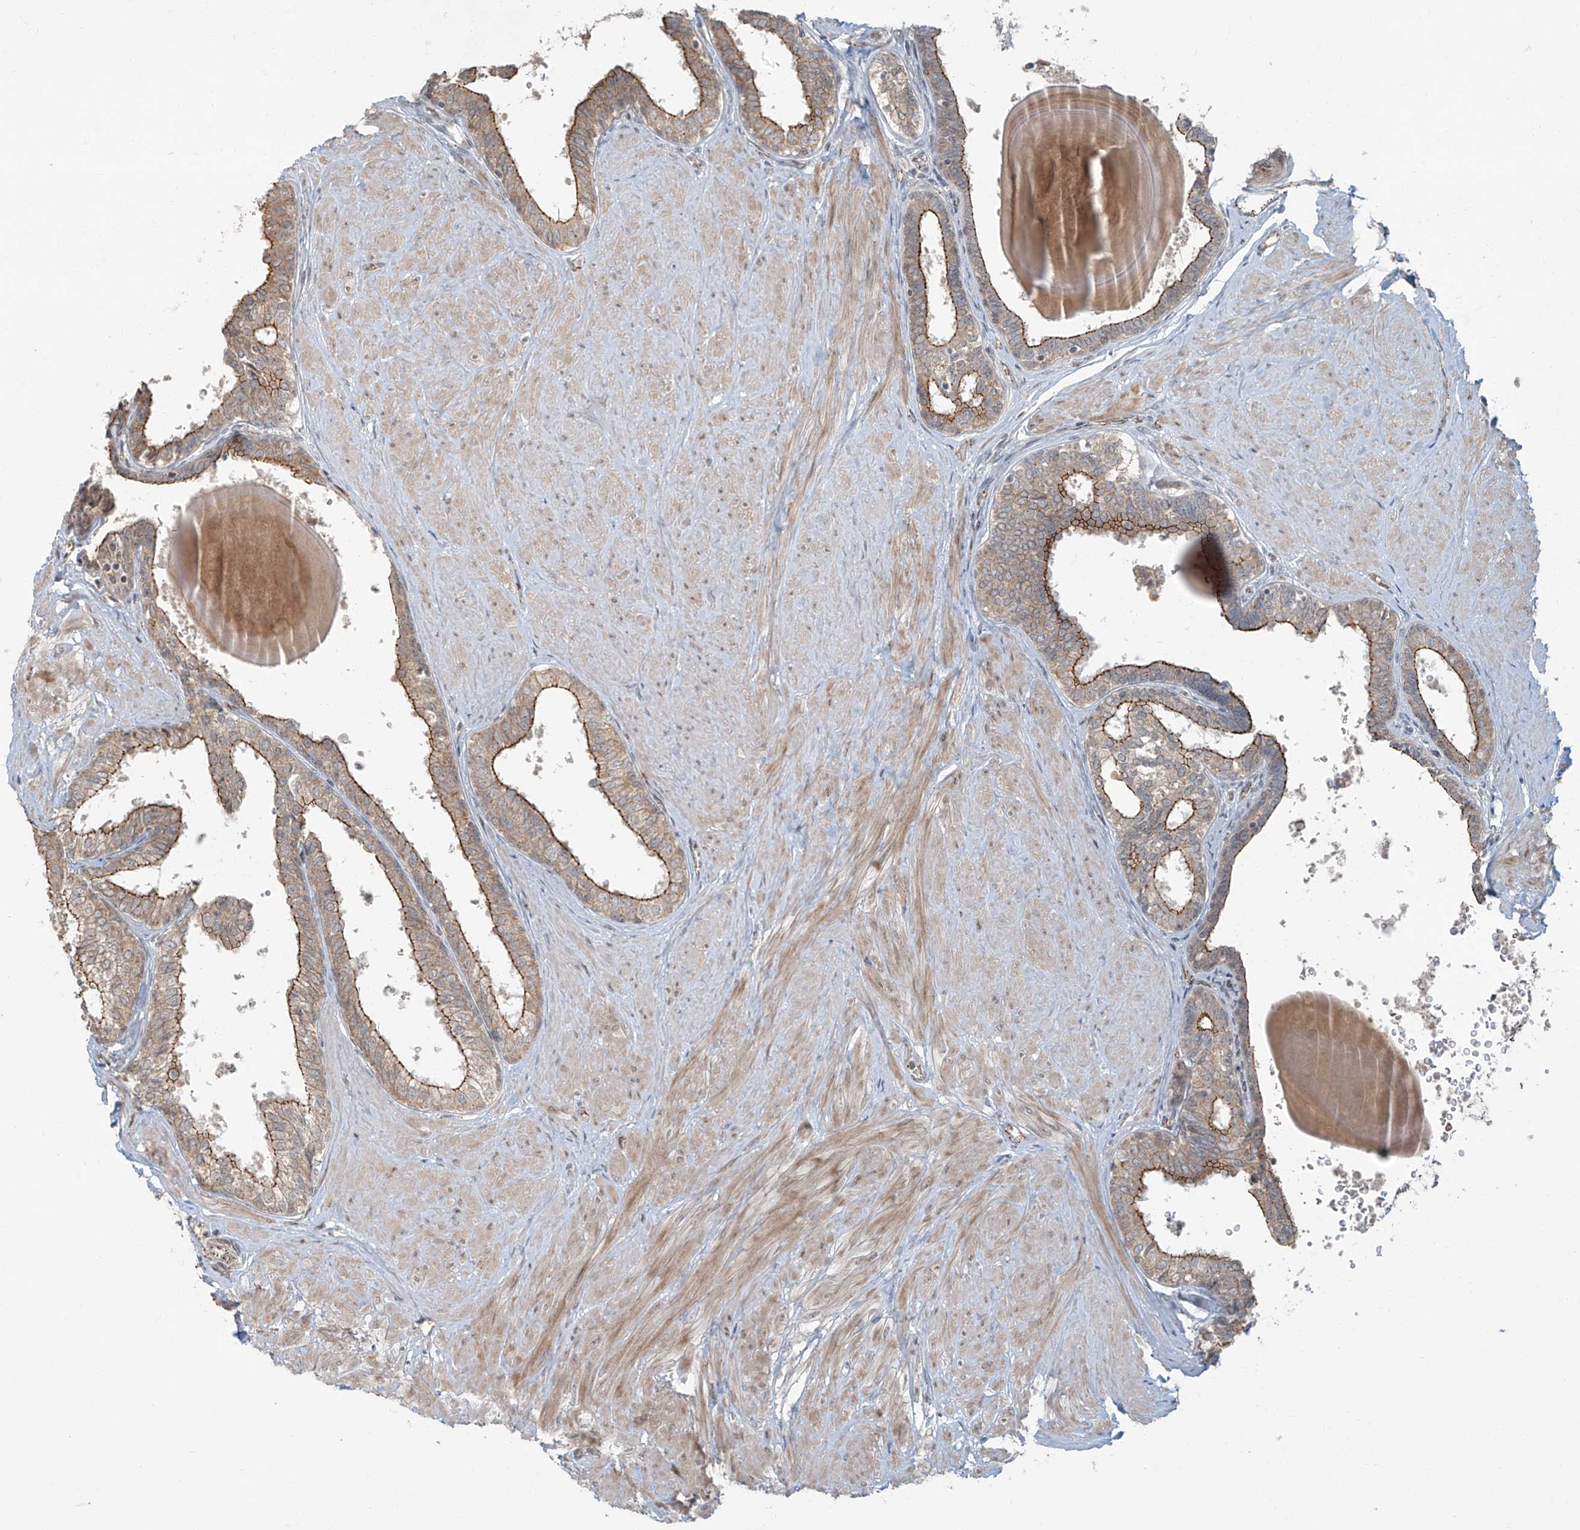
{"staining": {"intensity": "moderate", "quantity": ">75%", "location": "cytoplasmic/membranous"}, "tissue": "prostate", "cell_type": "Glandular cells", "image_type": "normal", "snomed": [{"axis": "morphology", "description": "Normal tissue, NOS"}, {"axis": "topography", "description": "Prostate"}], "caption": "Moderate cytoplasmic/membranous staining is identified in about >75% of glandular cells in unremarkable prostate.", "gene": "ZNF16", "patient": {"sex": "male", "age": 48}}